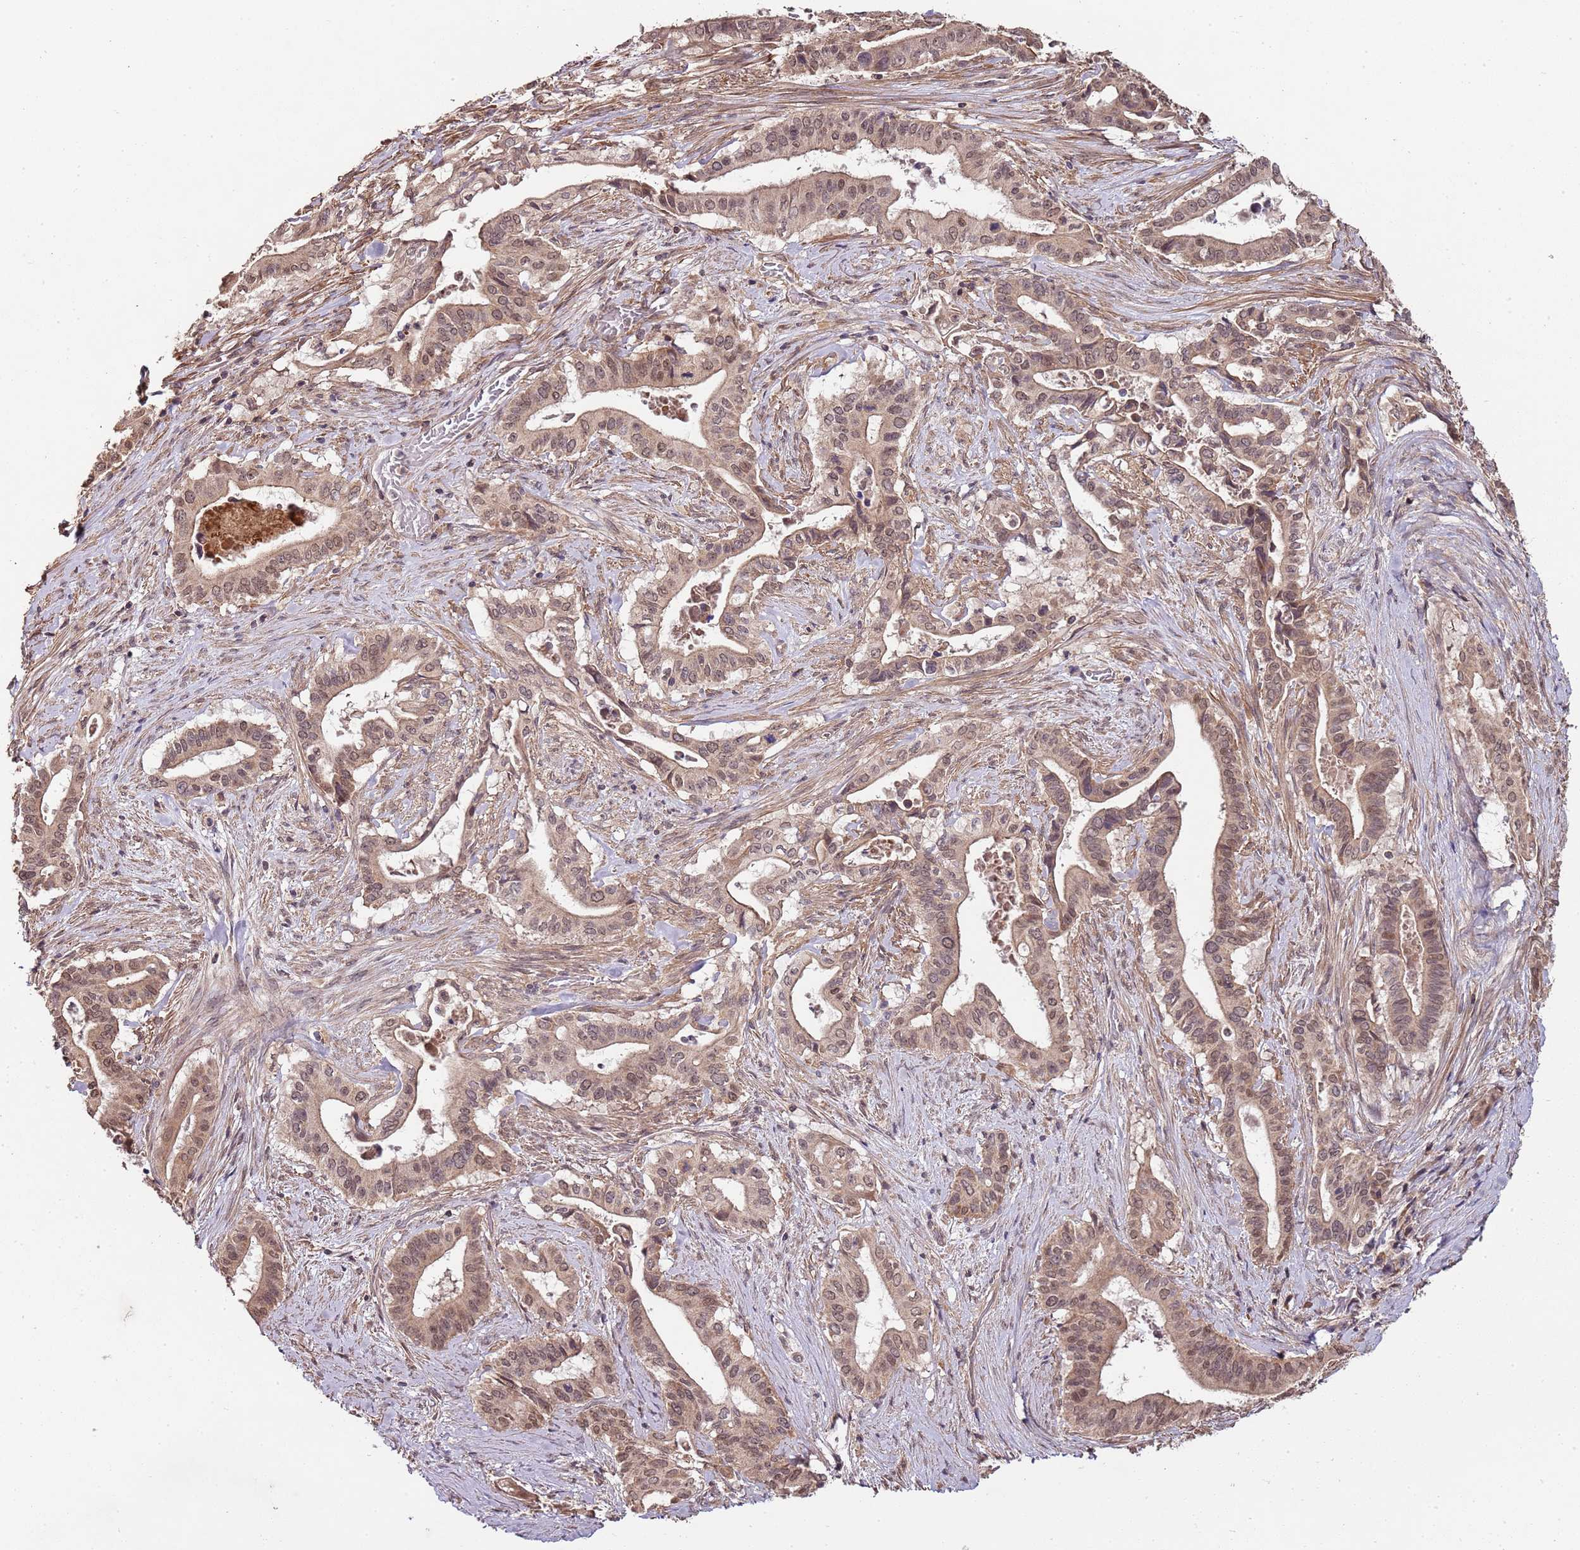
{"staining": {"intensity": "moderate", "quantity": ">75%", "location": "cytoplasmic/membranous,nuclear"}, "tissue": "pancreatic cancer", "cell_type": "Tumor cells", "image_type": "cancer", "snomed": [{"axis": "morphology", "description": "Adenocarcinoma, NOS"}, {"axis": "topography", "description": "Pancreas"}], "caption": "Moderate cytoplasmic/membranous and nuclear protein positivity is identified in about >75% of tumor cells in adenocarcinoma (pancreatic).", "gene": "LIN37", "patient": {"sex": "female", "age": 77}}